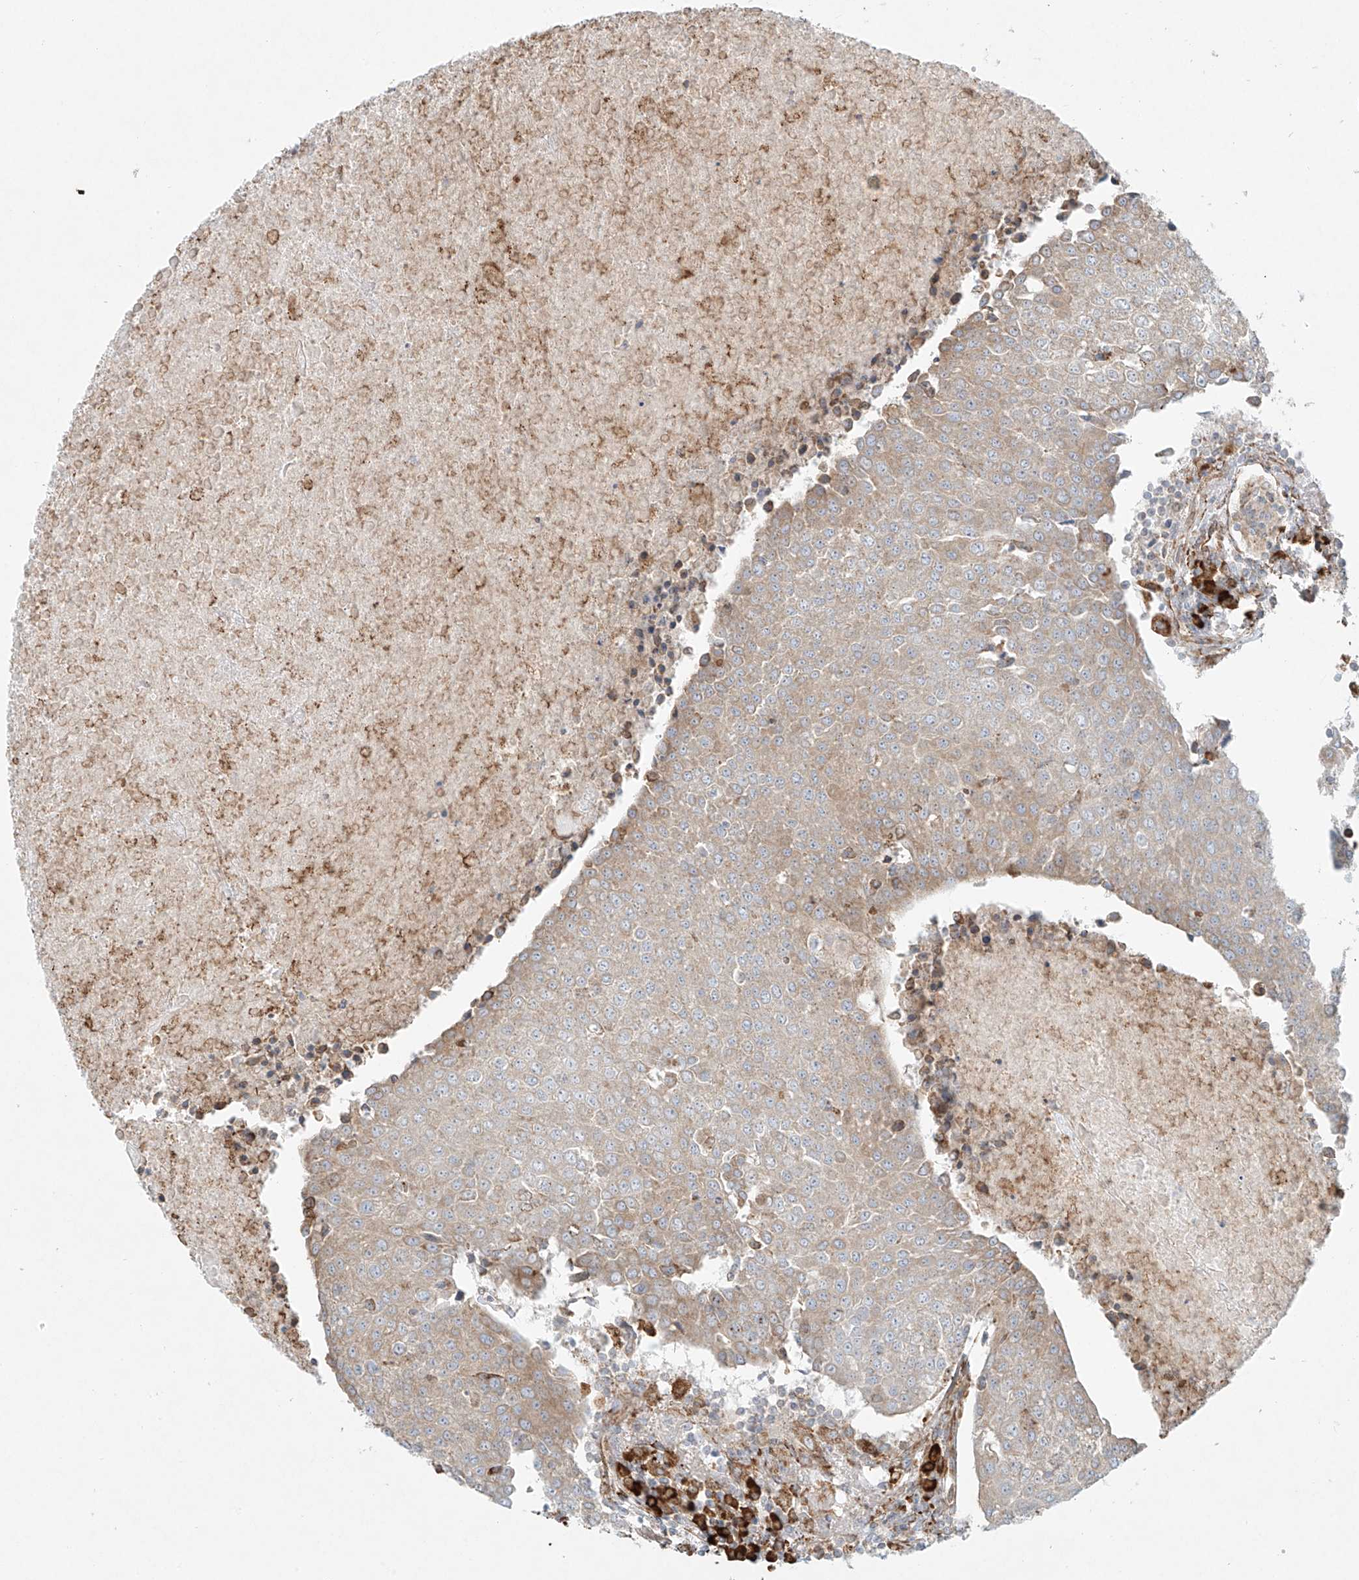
{"staining": {"intensity": "weak", "quantity": ">75%", "location": "cytoplasmic/membranous"}, "tissue": "urothelial cancer", "cell_type": "Tumor cells", "image_type": "cancer", "snomed": [{"axis": "morphology", "description": "Urothelial carcinoma, High grade"}, {"axis": "topography", "description": "Urinary bladder"}], "caption": "Urothelial cancer was stained to show a protein in brown. There is low levels of weak cytoplasmic/membranous positivity in about >75% of tumor cells.", "gene": "EIPR1", "patient": {"sex": "female", "age": 85}}